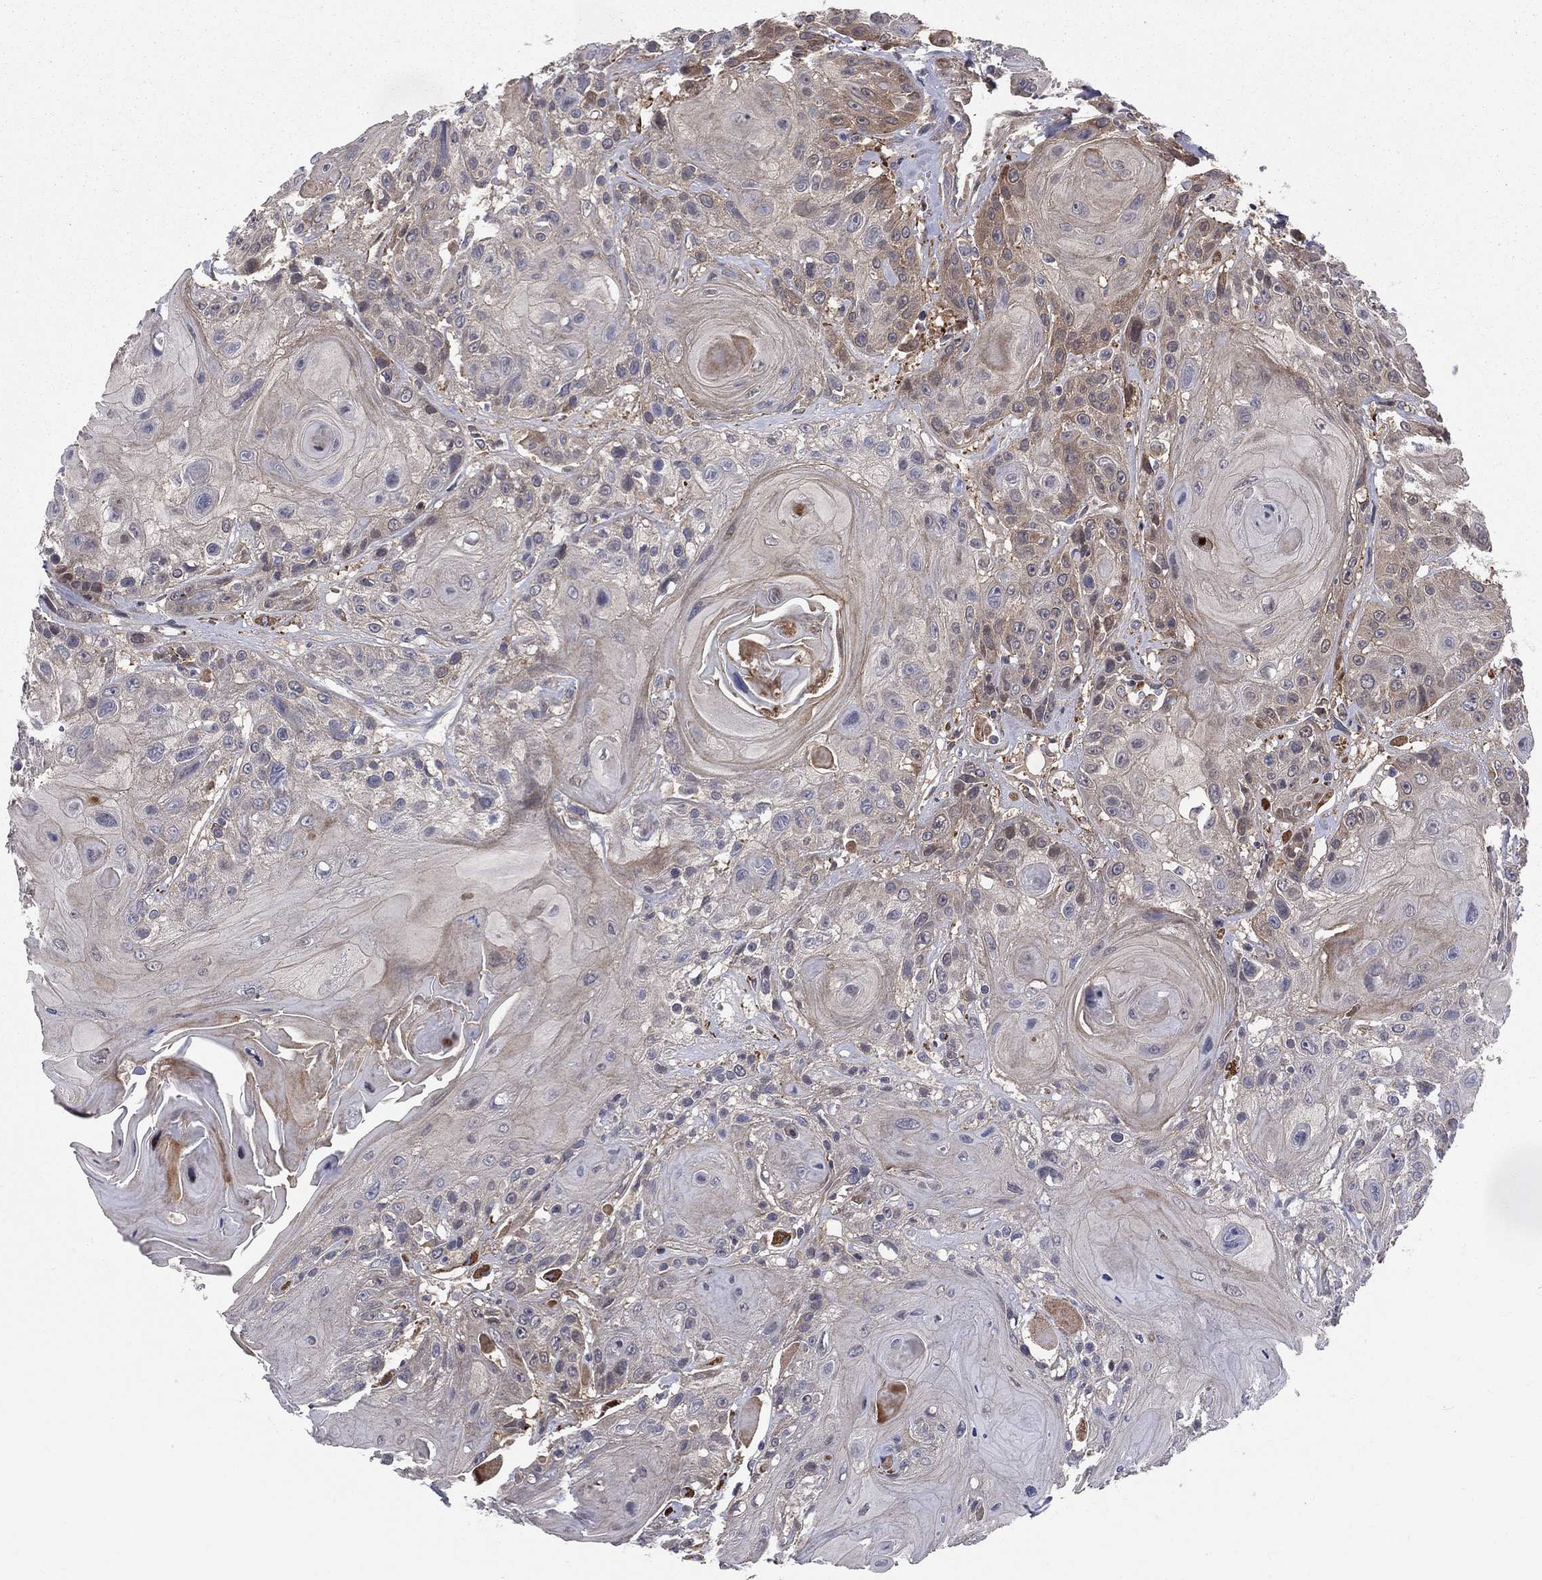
{"staining": {"intensity": "moderate", "quantity": "<25%", "location": "cytoplasmic/membranous"}, "tissue": "head and neck cancer", "cell_type": "Tumor cells", "image_type": "cancer", "snomed": [{"axis": "morphology", "description": "Squamous cell carcinoma, NOS"}, {"axis": "topography", "description": "Head-Neck"}], "caption": "Head and neck squamous cell carcinoma stained with a brown dye displays moderate cytoplasmic/membranous positive positivity in about <25% of tumor cells.", "gene": "POMZP3", "patient": {"sex": "female", "age": 59}}